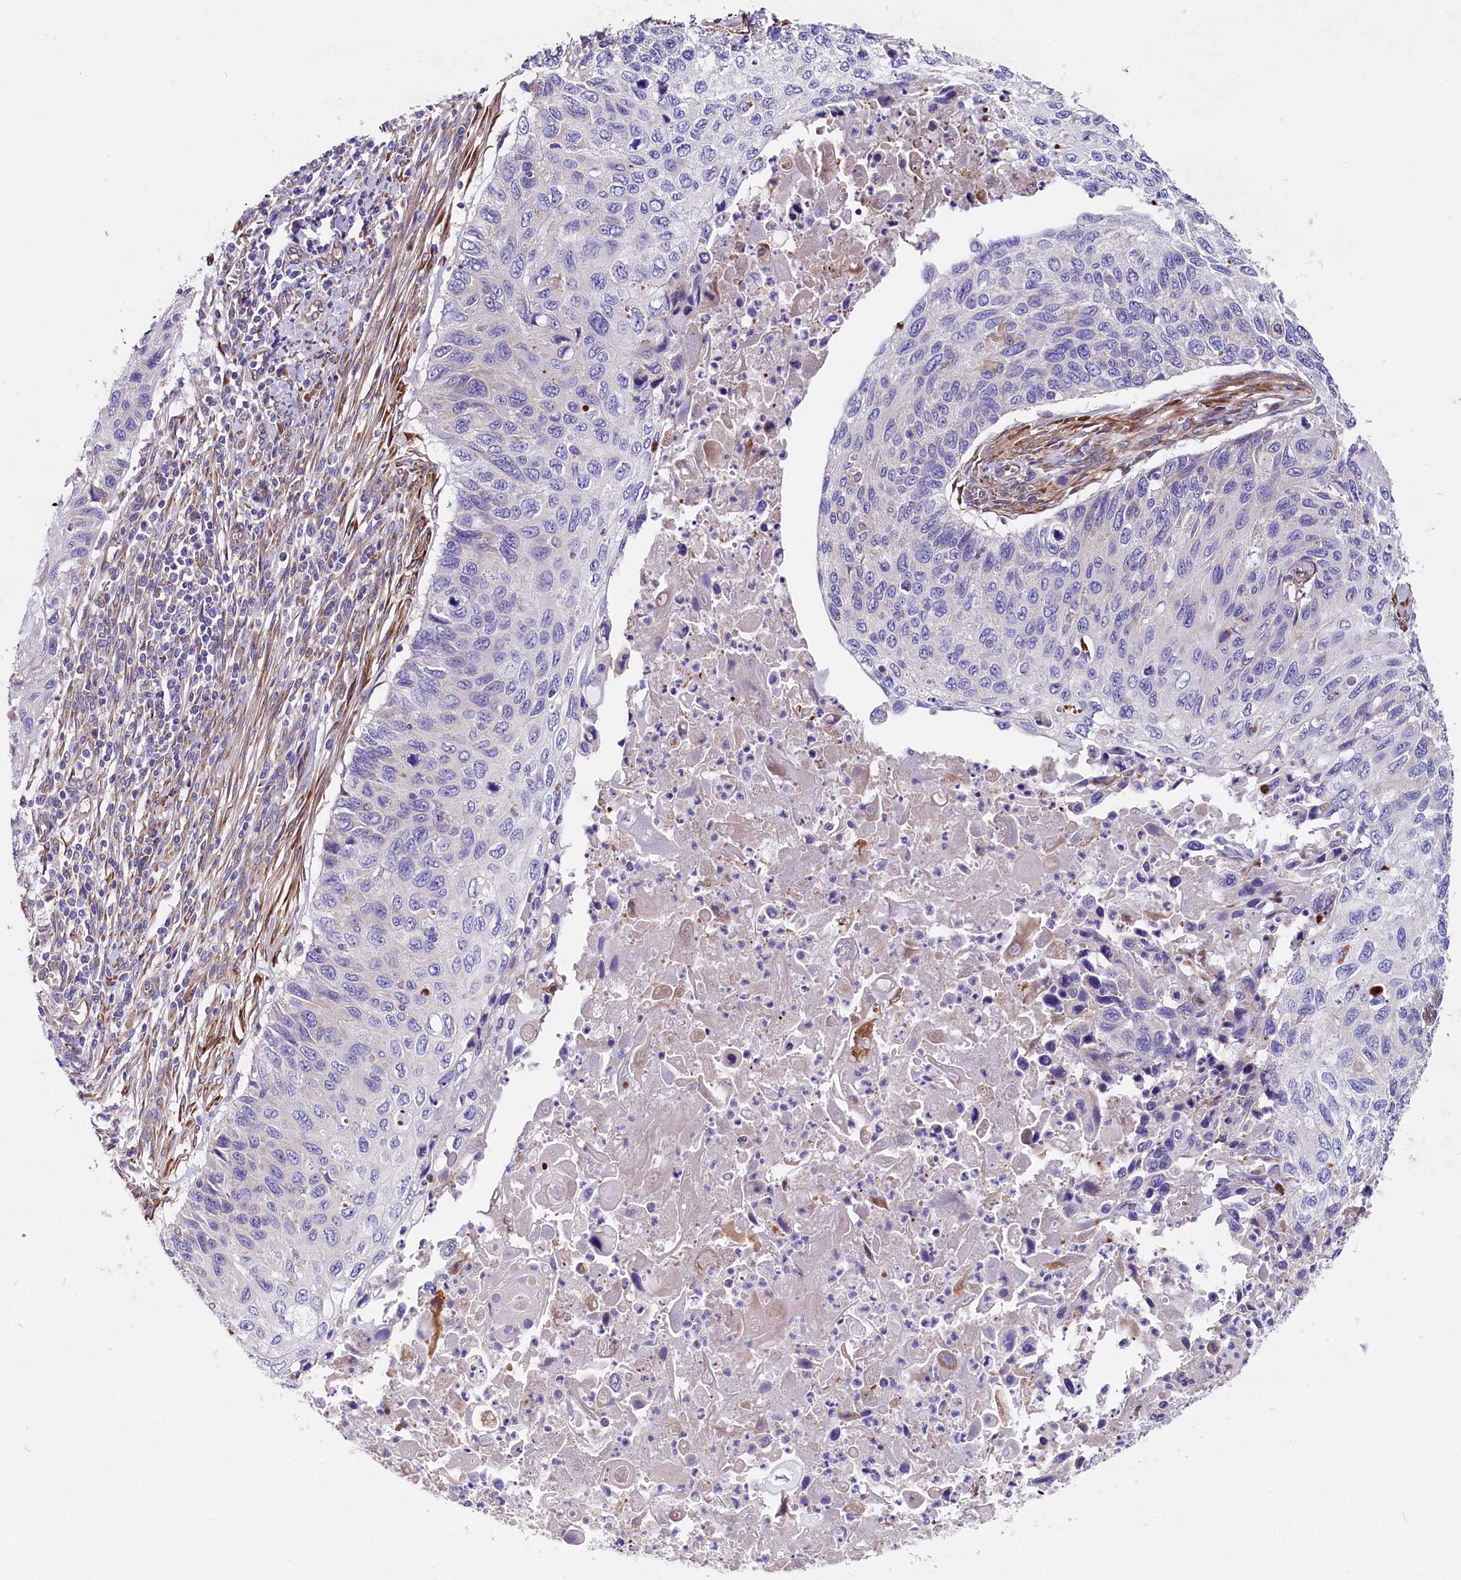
{"staining": {"intensity": "negative", "quantity": "none", "location": "none"}, "tissue": "cervical cancer", "cell_type": "Tumor cells", "image_type": "cancer", "snomed": [{"axis": "morphology", "description": "Squamous cell carcinoma, NOS"}, {"axis": "topography", "description": "Cervix"}], "caption": "The histopathology image reveals no staining of tumor cells in squamous cell carcinoma (cervical).", "gene": "GPR108", "patient": {"sex": "female", "age": 70}}